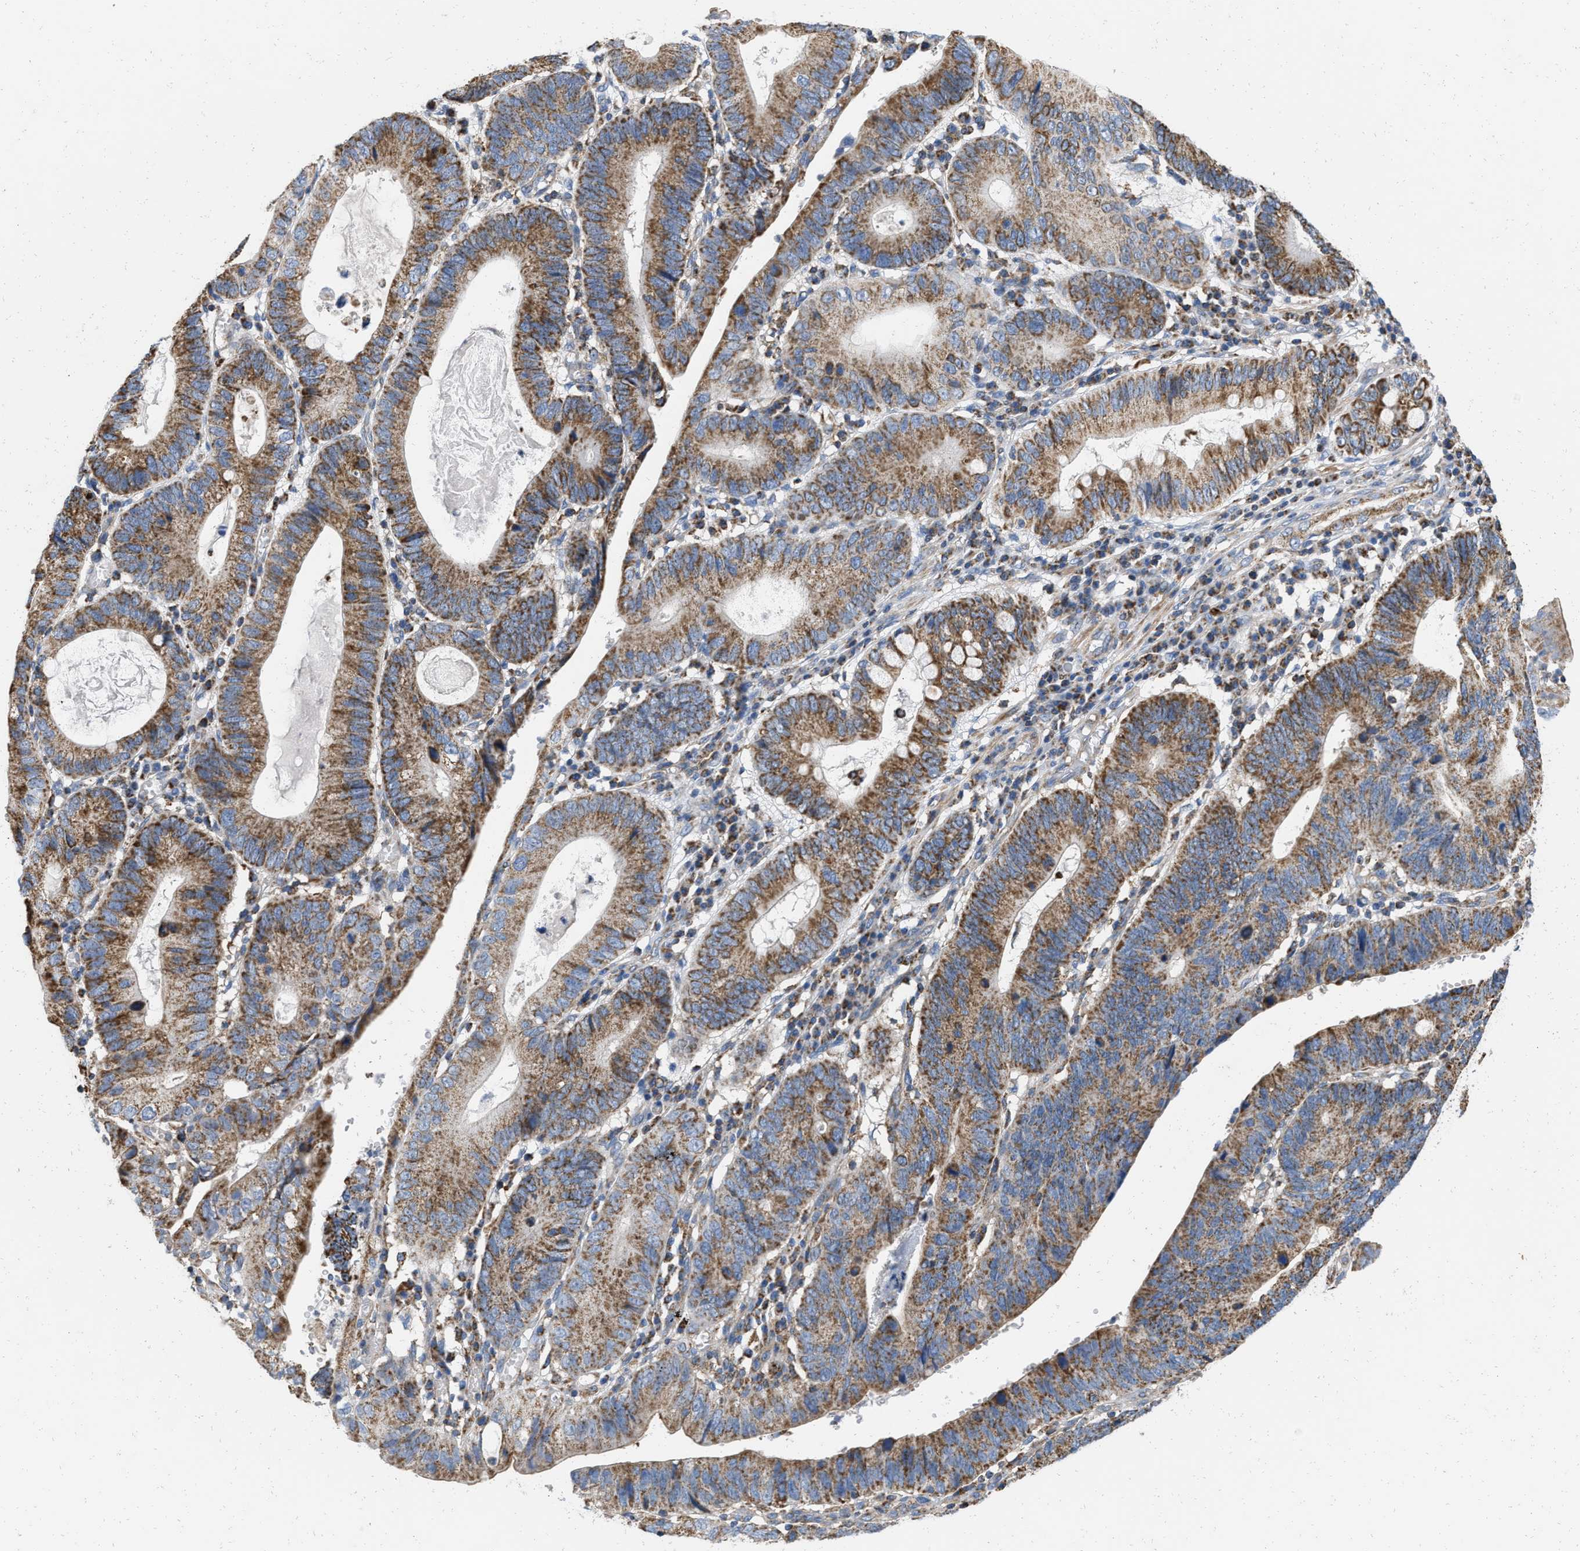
{"staining": {"intensity": "strong", "quantity": ">75%", "location": "cytoplasmic/membranous"}, "tissue": "stomach cancer", "cell_type": "Tumor cells", "image_type": "cancer", "snomed": [{"axis": "morphology", "description": "Adenocarcinoma, NOS"}, {"axis": "topography", "description": "Stomach"}], "caption": "Immunohistochemistry of stomach adenocarcinoma shows high levels of strong cytoplasmic/membranous expression in approximately >75% of tumor cells.", "gene": "GRB10", "patient": {"sex": "male", "age": 59}}